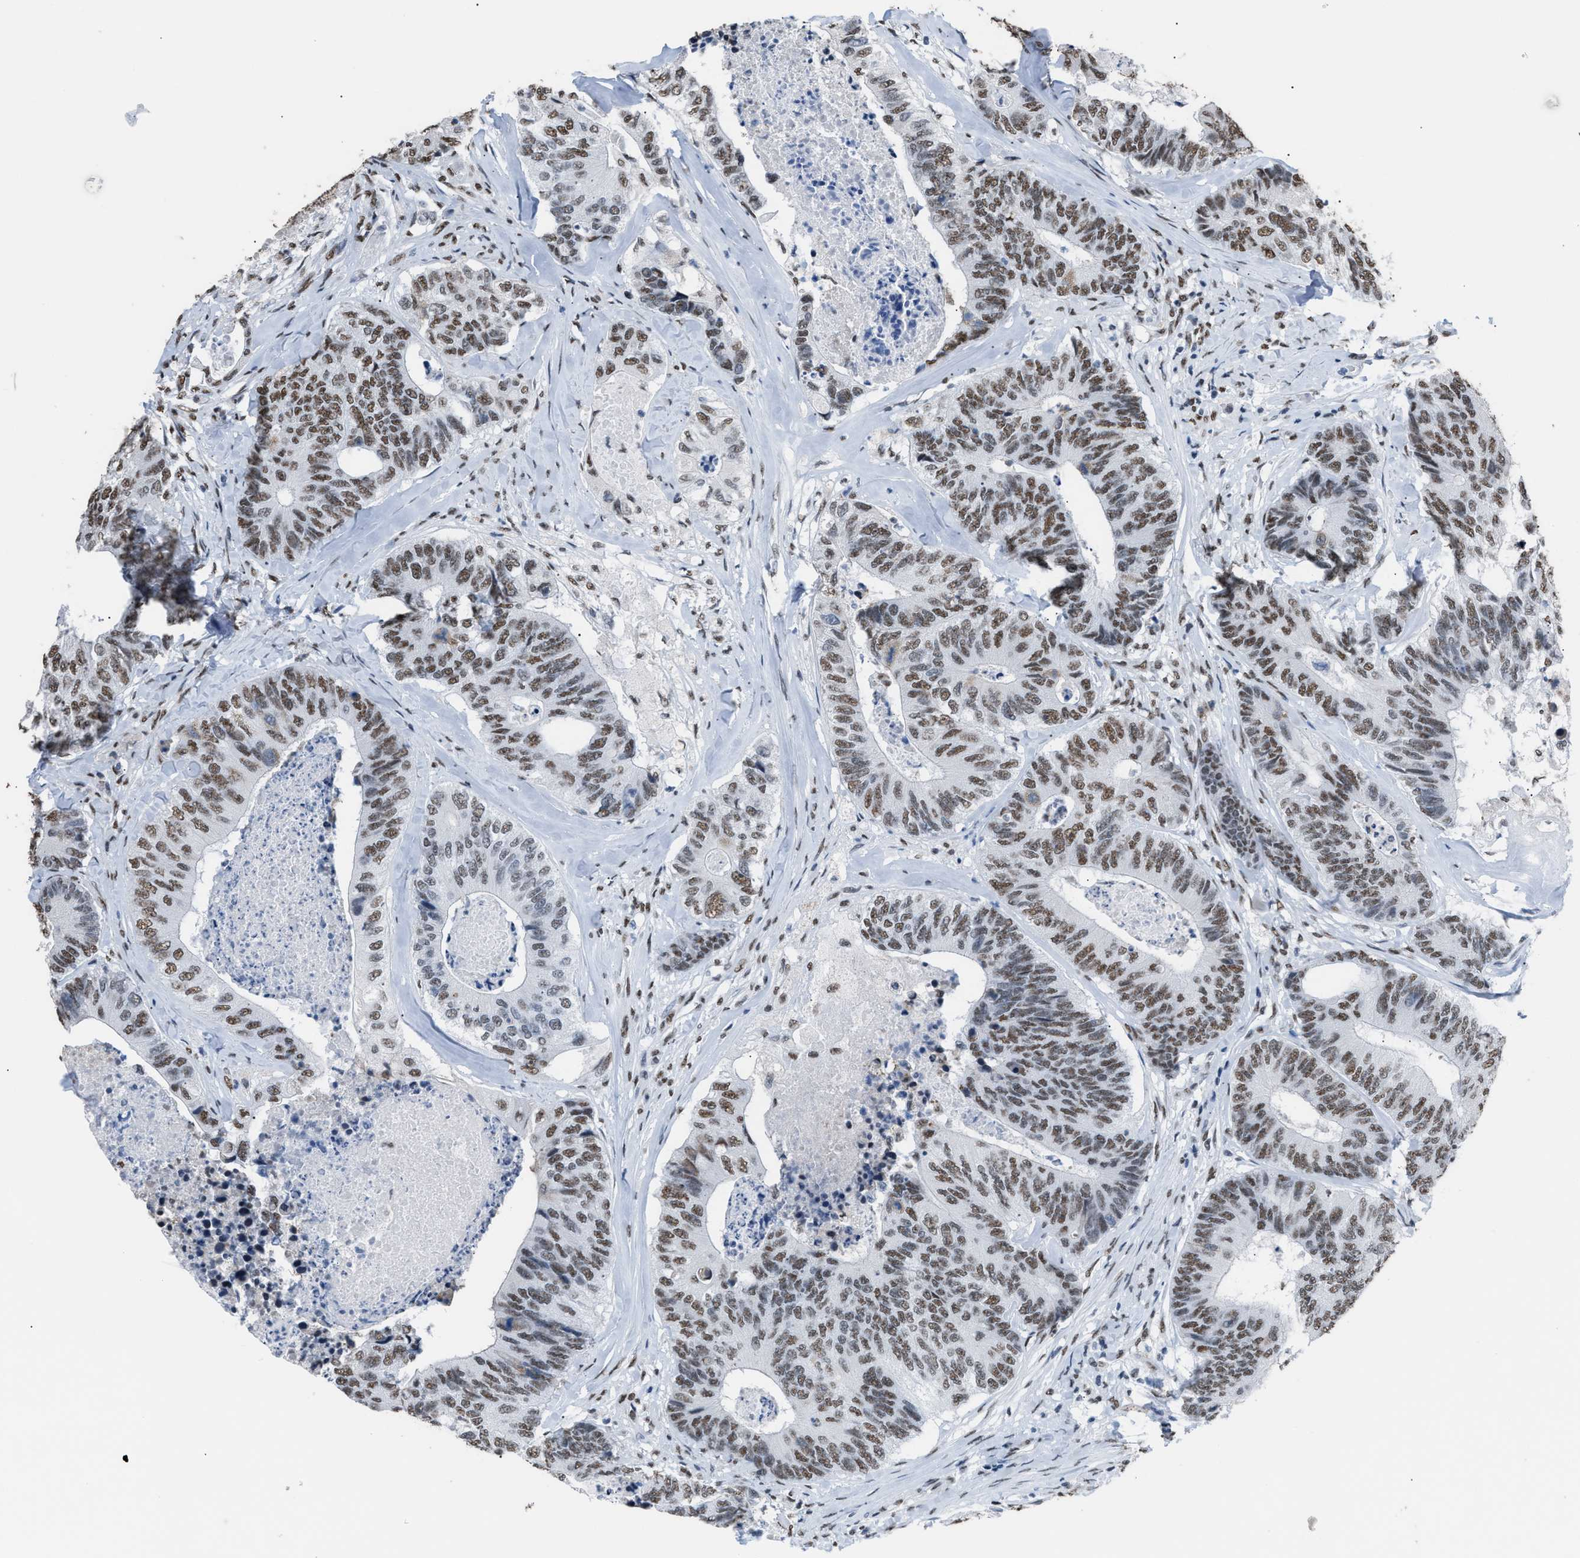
{"staining": {"intensity": "moderate", "quantity": ">75%", "location": "nuclear"}, "tissue": "colorectal cancer", "cell_type": "Tumor cells", "image_type": "cancer", "snomed": [{"axis": "morphology", "description": "Adenocarcinoma, NOS"}, {"axis": "topography", "description": "Colon"}], "caption": "Moderate nuclear protein staining is present in approximately >75% of tumor cells in colorectal cancer (adenocarcinoma).", "gene": "CCAR2", "patient": {"sex": "female", "age": 67}}